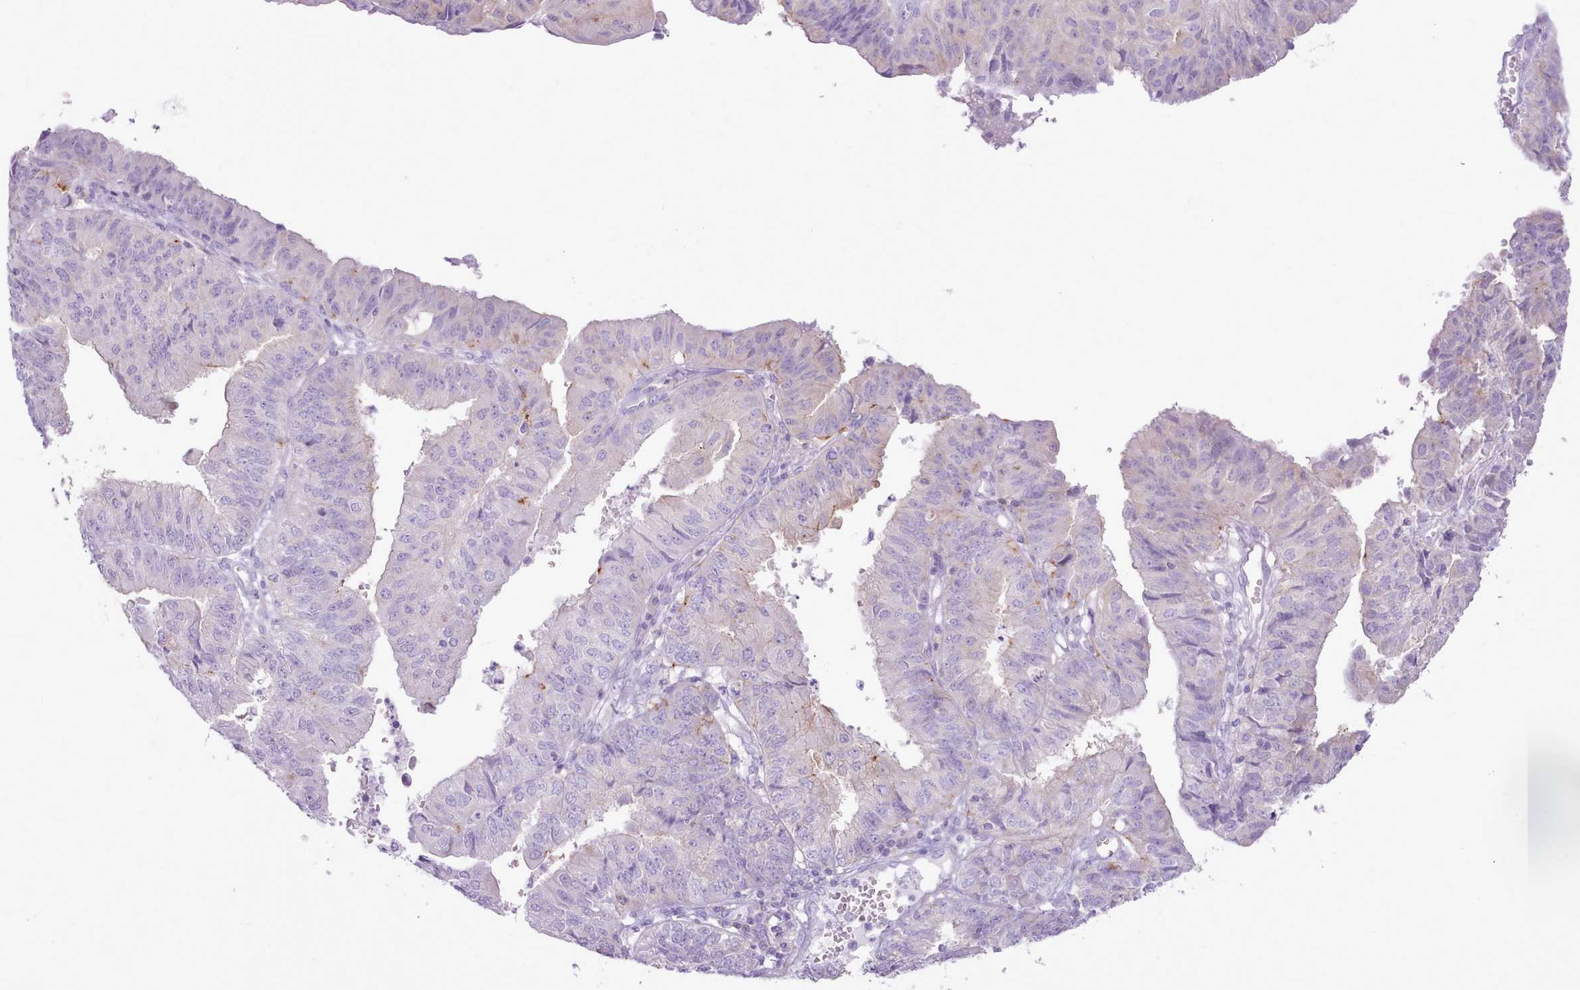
{"staining": {"intensity": "negative", "quantity": "none", "location": "none"}, "tissue": "endometrial cancer", "cell_type": "Tumor cells", "image_type": "cancer", "snomed": [{"axis": "morphology", "description": "Adenocarcinoma, NOS"}, {"axis": "topography", "description": "Endometrium"}], "caption": "IHC of endometrial adenocarcinoma exhibits no positivity in tumor cells. The staining was performed using DAB (3,3'-diaminobenzidine) to visualize the protein expression in brown, while the nuclei were stained in blue with hematoxylin (Magnification: 20x).", "gene": "MDFI", "patient": {"sex": "female", "age": 56}}